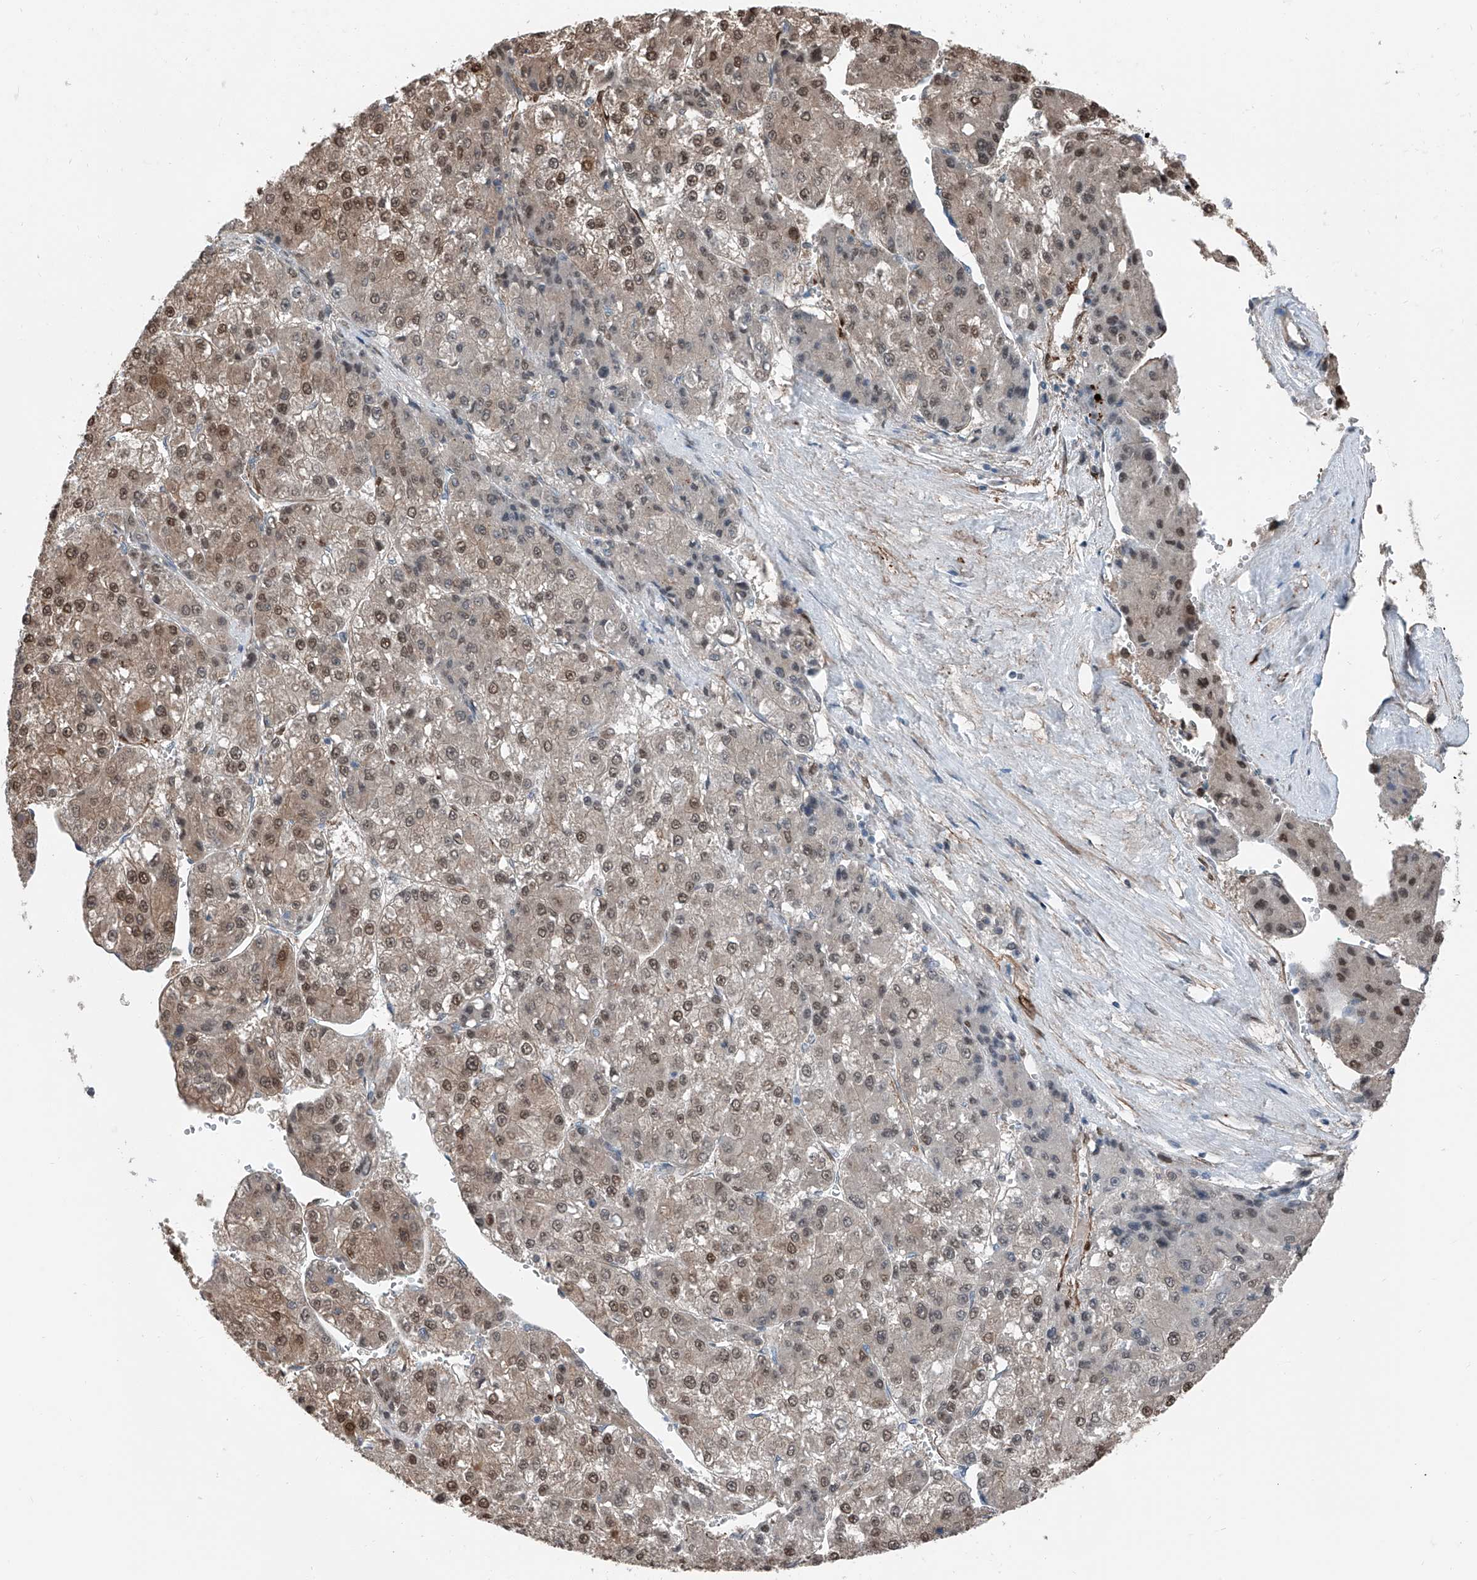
{"staining": {"intensity": "moderate", "quantity": ">75%", "location": "cytoplasmic/membranous,nuclear"}, "tissue": "liver cancer", "cell_type": "Tumor cells", "image_type": "cancer", "snomed": [{"axis": "morphology", "description": "Carcinoma, Hepatocellular, NOS"}, {"axis": "topography", "description": "Liver"}], "caption": "Approximately >75% of tumor cells in liver cancer display moderate cytoplasmic/membranous and nuclear protein positivity as visualized by brown immunohistochemical staining.", "gene": "HSPA6", "patient": {"sex": "female", "age": 73}}